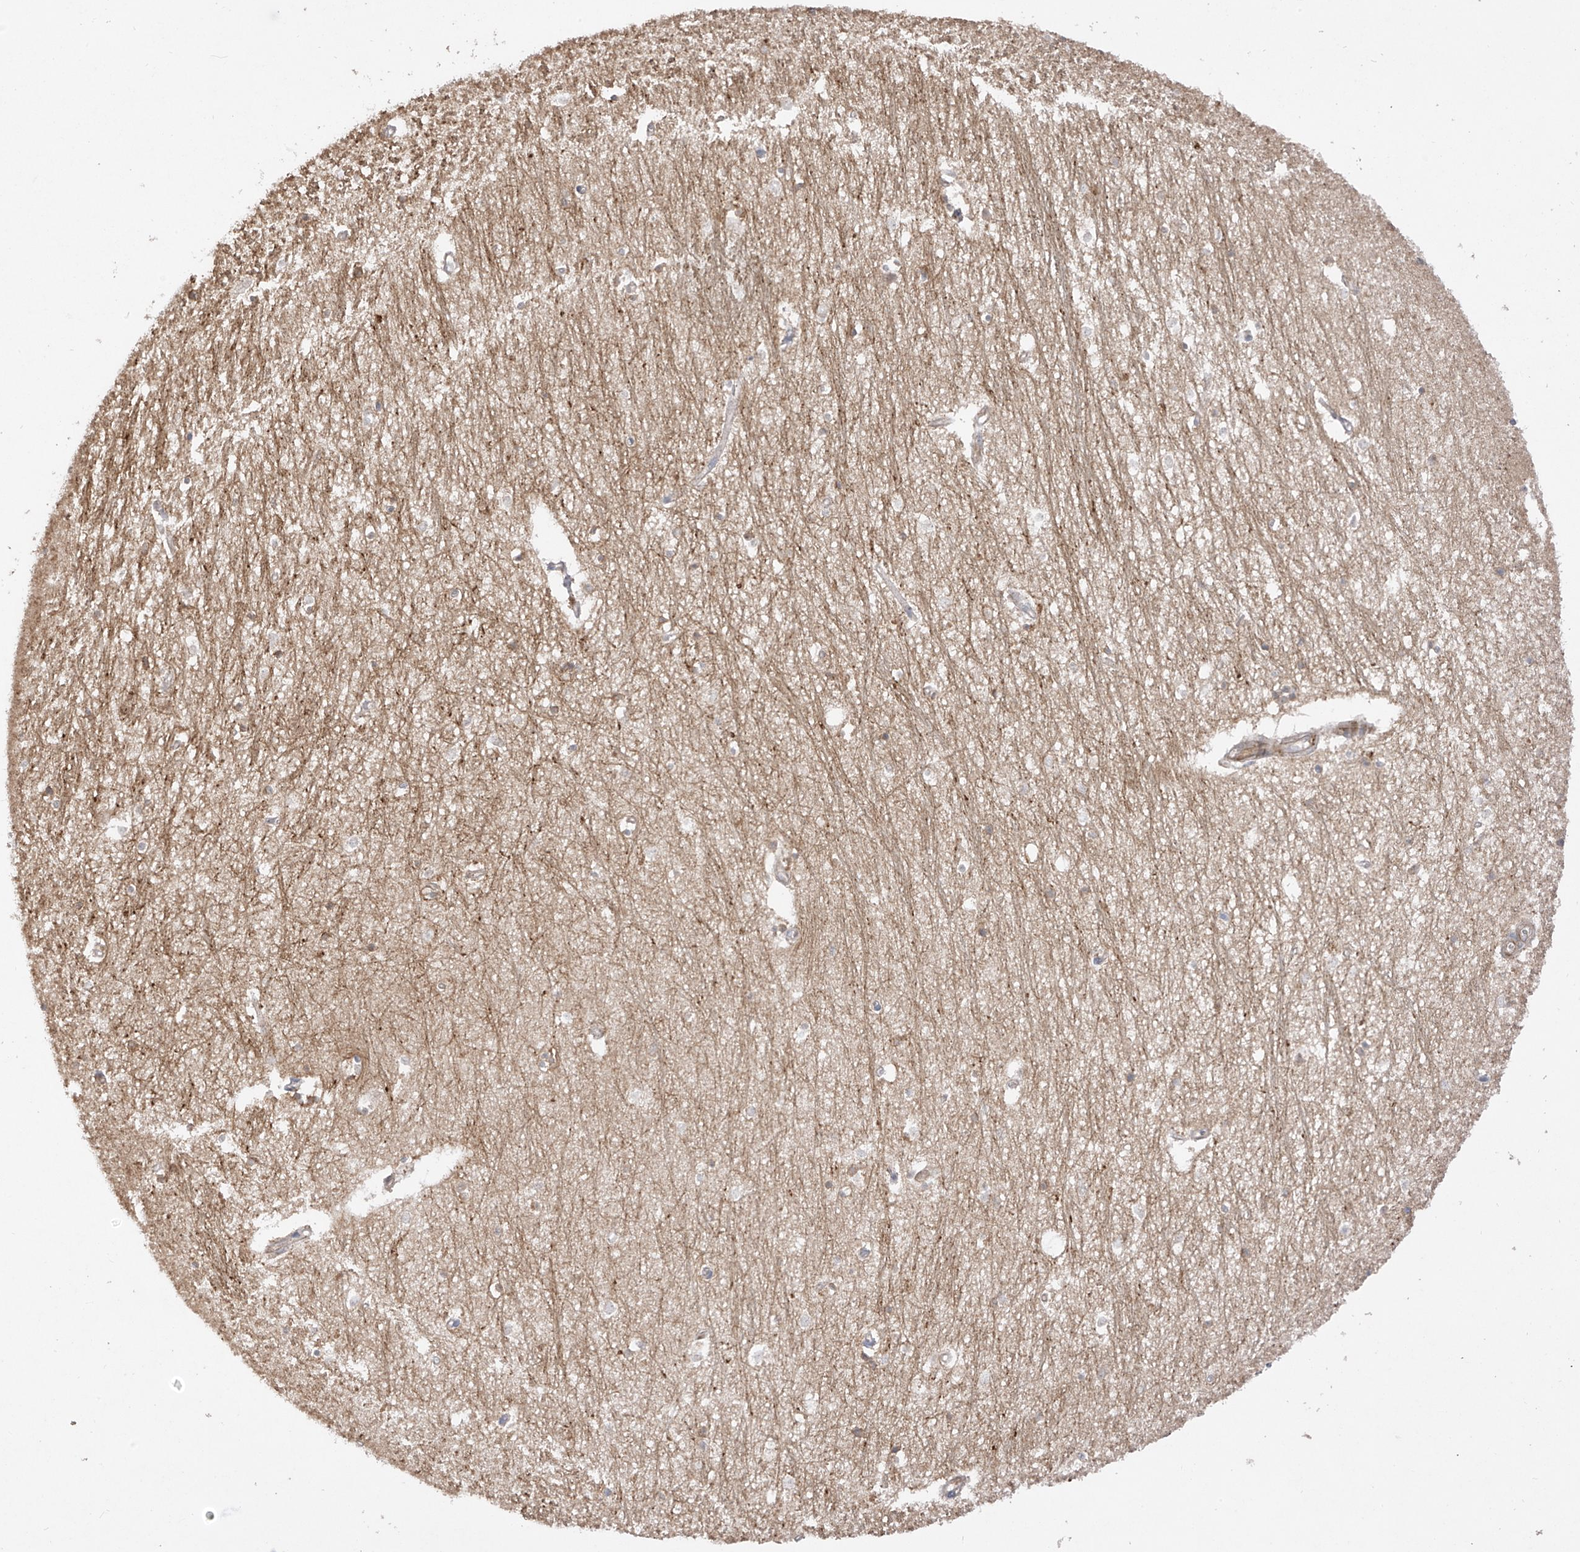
{"staining": {"intensity": "moderate", "quantity": "<25%", "location": "cytoplasmic/membranous"}, "tissue": "hippocampus", "cell_type": "Glial cells", "image_type": "normal", "snomed": [{"axis": "morphology", "description": "Normal tissue, NOS"}, {"axis": "topography", "description": "Hippocampus"}], "caption": "A micrograph of hippocampus stained for a protein shows moderate cytoplasmic/membranous brown staining in glial cells. (IHC, brightfield microscopy, high magnification).", "gene": "DCDC2", "patient": {"sex": "female", "age": 64}}